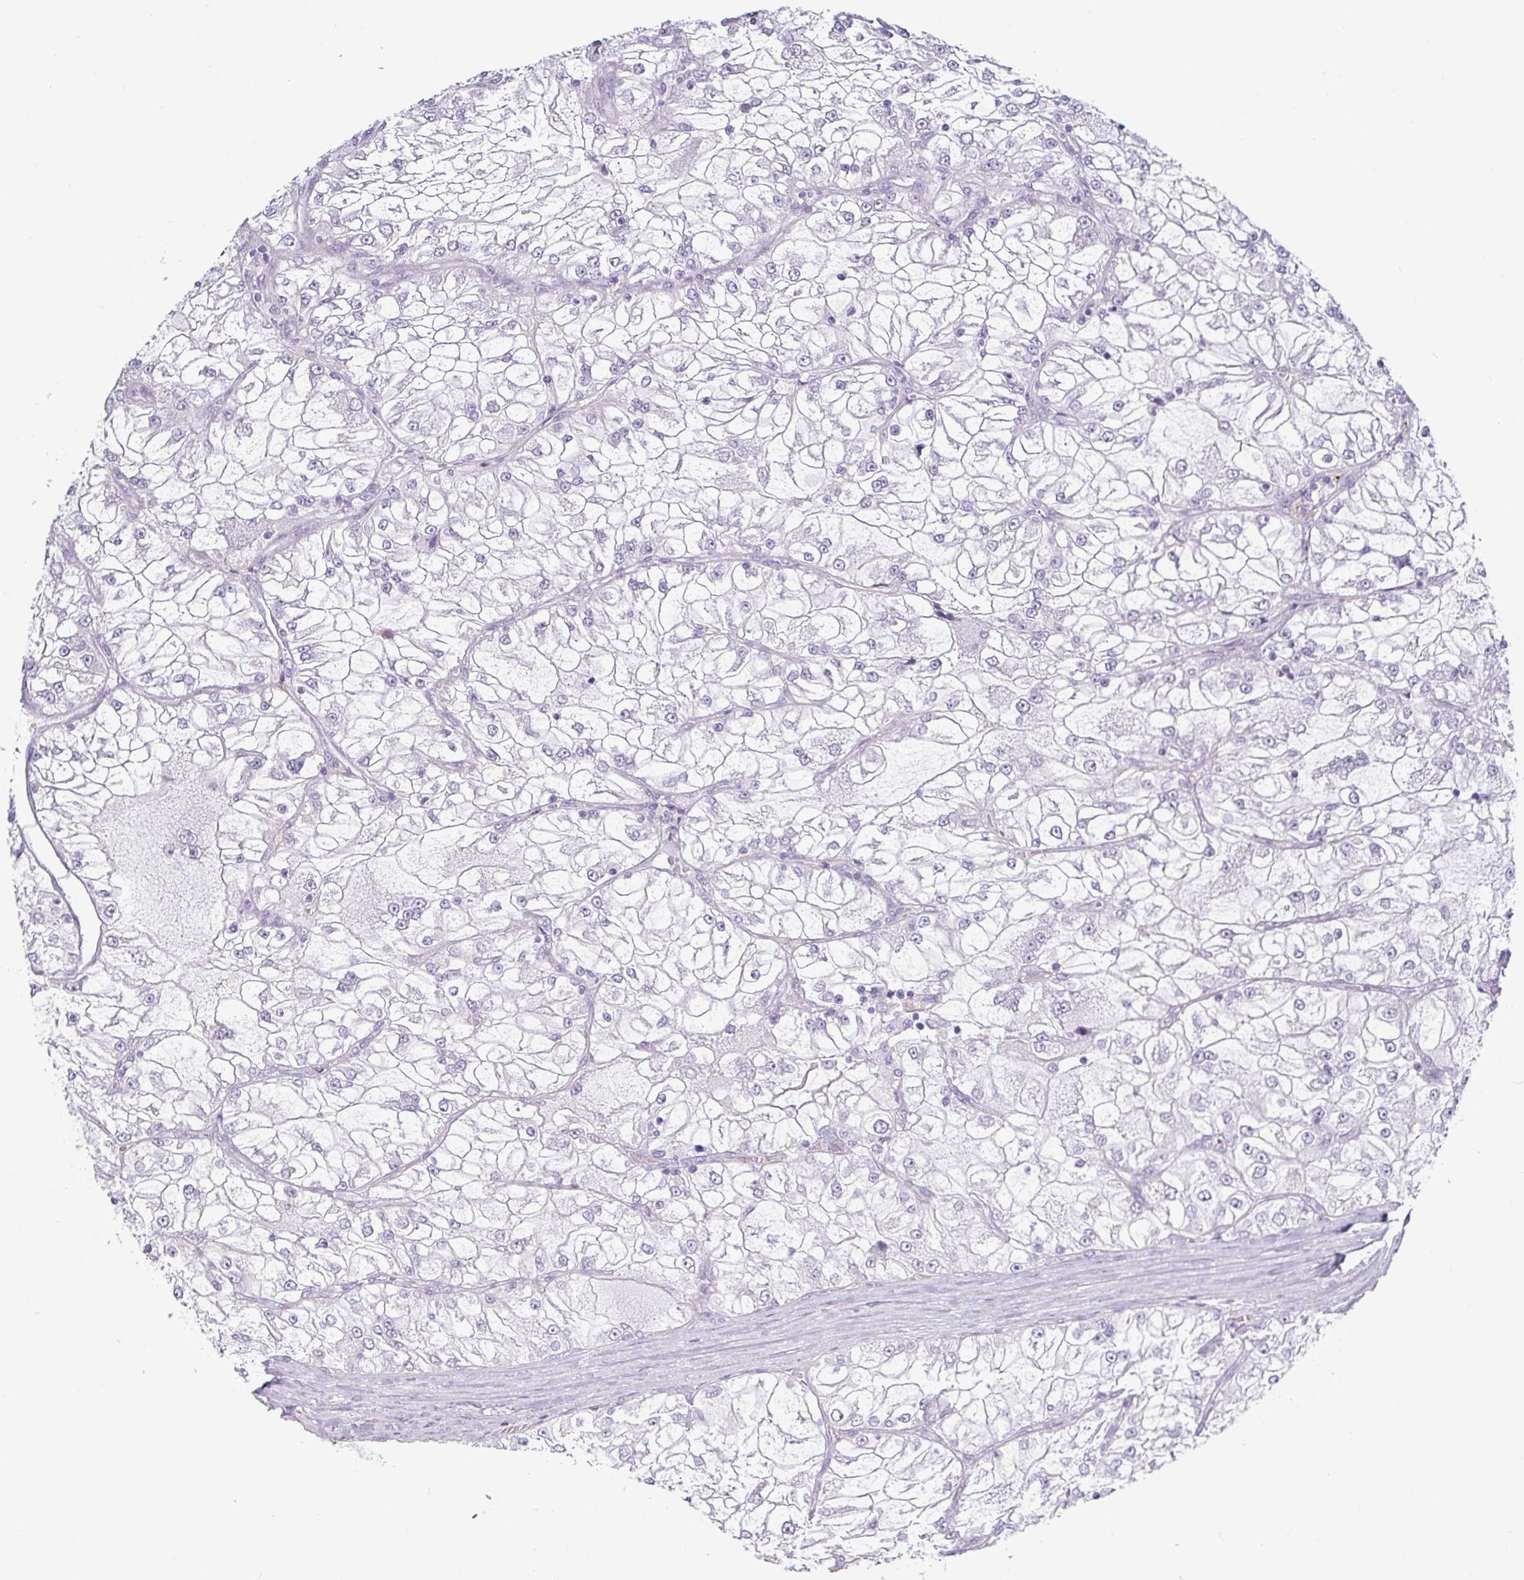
{"staining": {"intensity": "negative", "quantity": "none", "location": "none"}, "tissue": "renal cancer", "cell_type": "Tumor cells", "image_type": "cancer", "snomed": [{"axis": "morphology", "description": "Adenocarcinoma, NOS"}, {"axis": "topography", "description": "Kidney"}], "caption": "Immunohistochemistry (IHC) photomicrograph of renal cancer (adenocarcinoma) stained for a protein (brown), which reveals no expression in tumor cells.", "gene": "CRYBB2", "patient": {"sex": "female", "age": 72}}